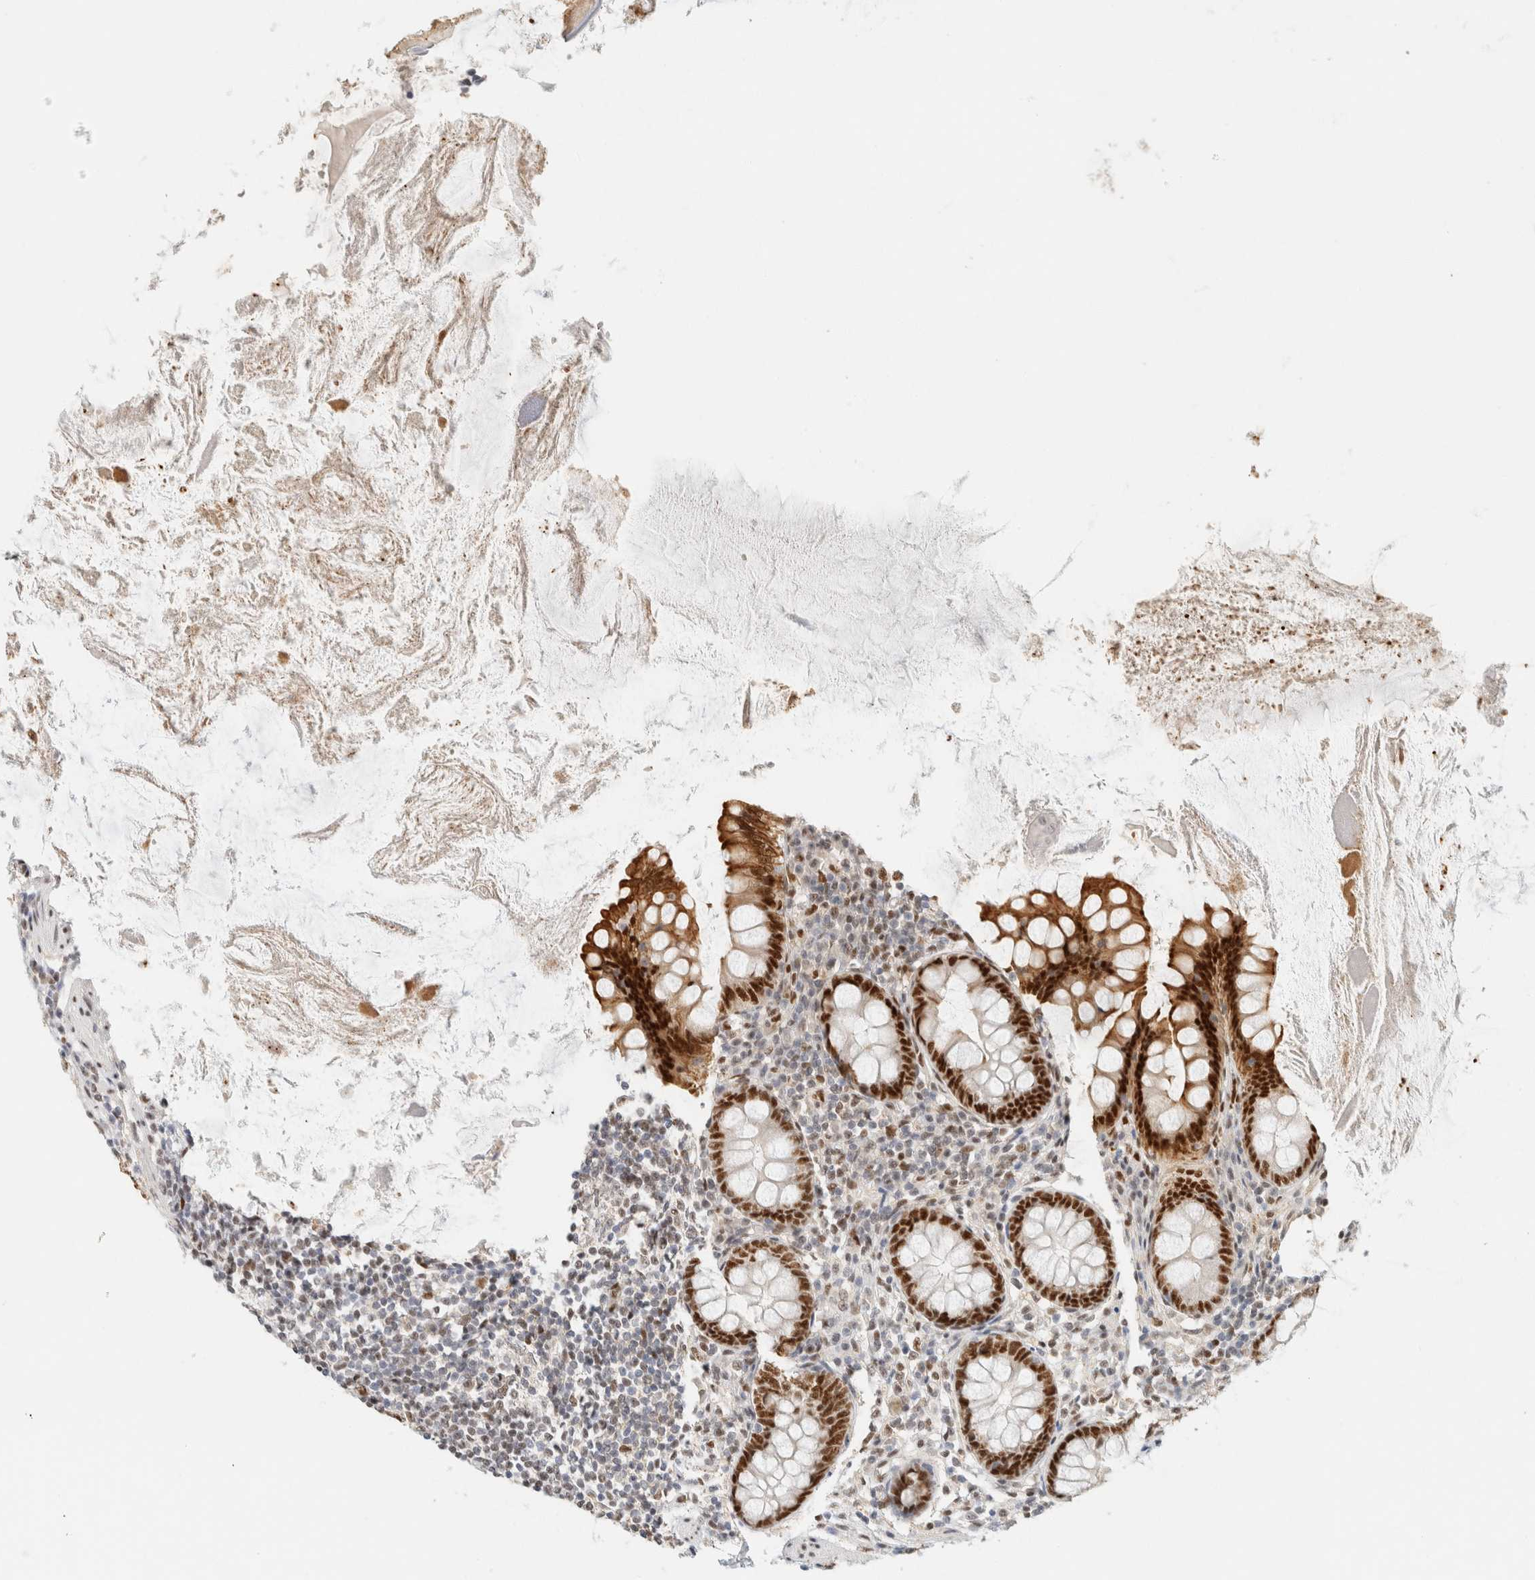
{"staining": {"intensity": "strong", "quantity": ">75%", "location": "cytoplasmic/membranous,nuclear"}, "tissue": "appendix", "cell_type": "Glandular cells", "image_type": "normal", "snomed": [{"axis": "morphology", "description": "Normal tissue, NOS"}, {"axis": "topography", "description": "Appendix"}], "caption": "Immunohistochemistry (IHC) of normal appendix exhibits high levels of strong cytoplasmic/membranous,nuclear expression in approximately >75% of glandular cells.", "gene": "ZNF768", "patient": {"sex": "female", "age": 77}}